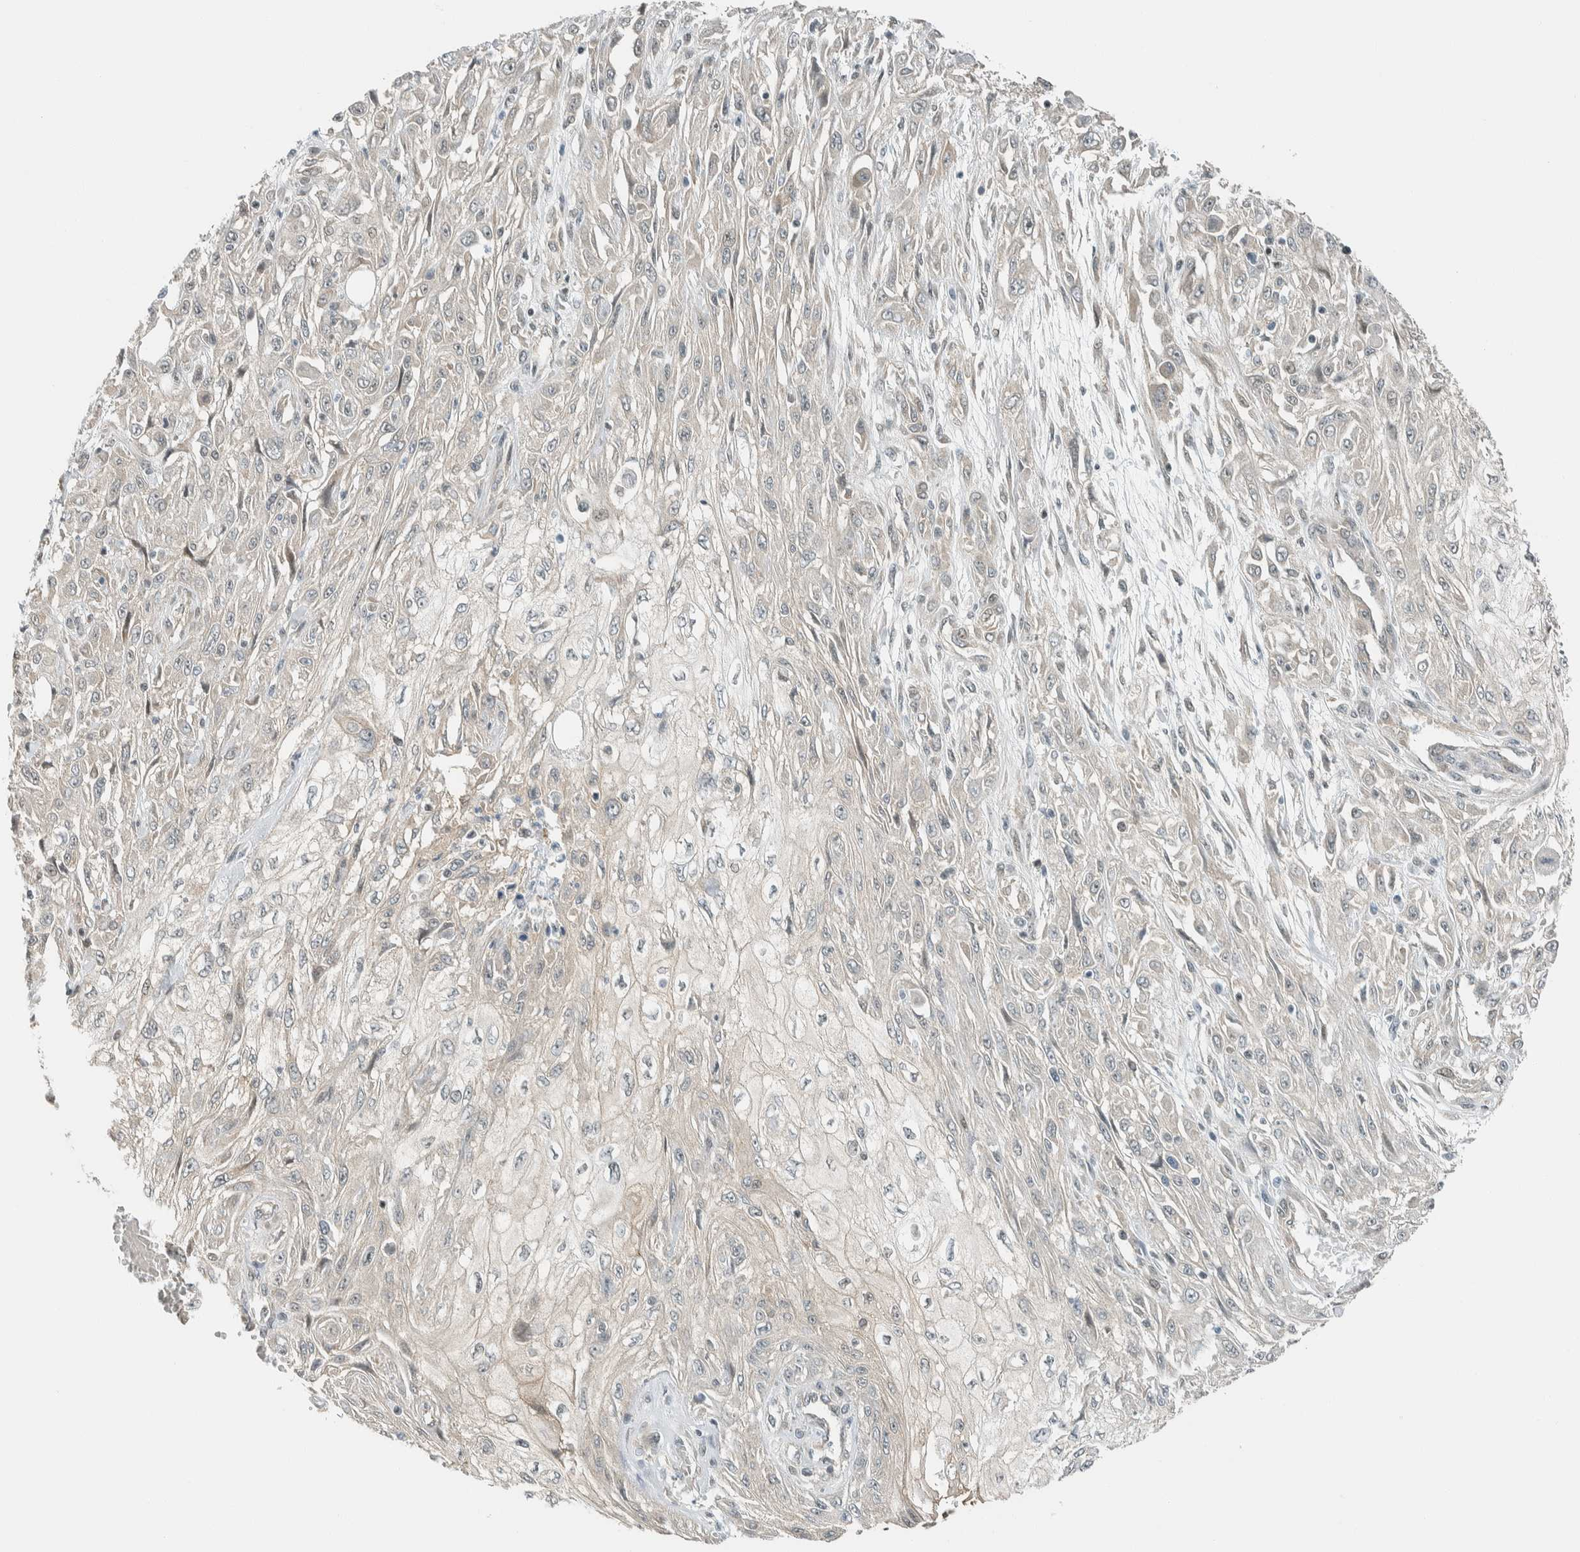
{"staining": {"intensity": "negative", "quantity": "none", "location": "none"}, "tissue": "skin cancer", "cell_type": "Tumor cells", "image_type": "cancer", "snomed": [{"axis": "morphology", "description": "Squamous cell carcinoma, NOS"}, {"axis": "morphology", "description": "Squamous cell carcinoma, metastatic, NOS"}, {"axis": "topography", "description": "Skin"}, {"axis": "topography", "description": "Lymph node"}], "caption": "Photomicrograph shows no significant protein positivity in tumor cells of metastatic squamous cell carcinoma (skin).", "gene": "NIBAN2", "patient": {"sex": "male", "age": 75}}